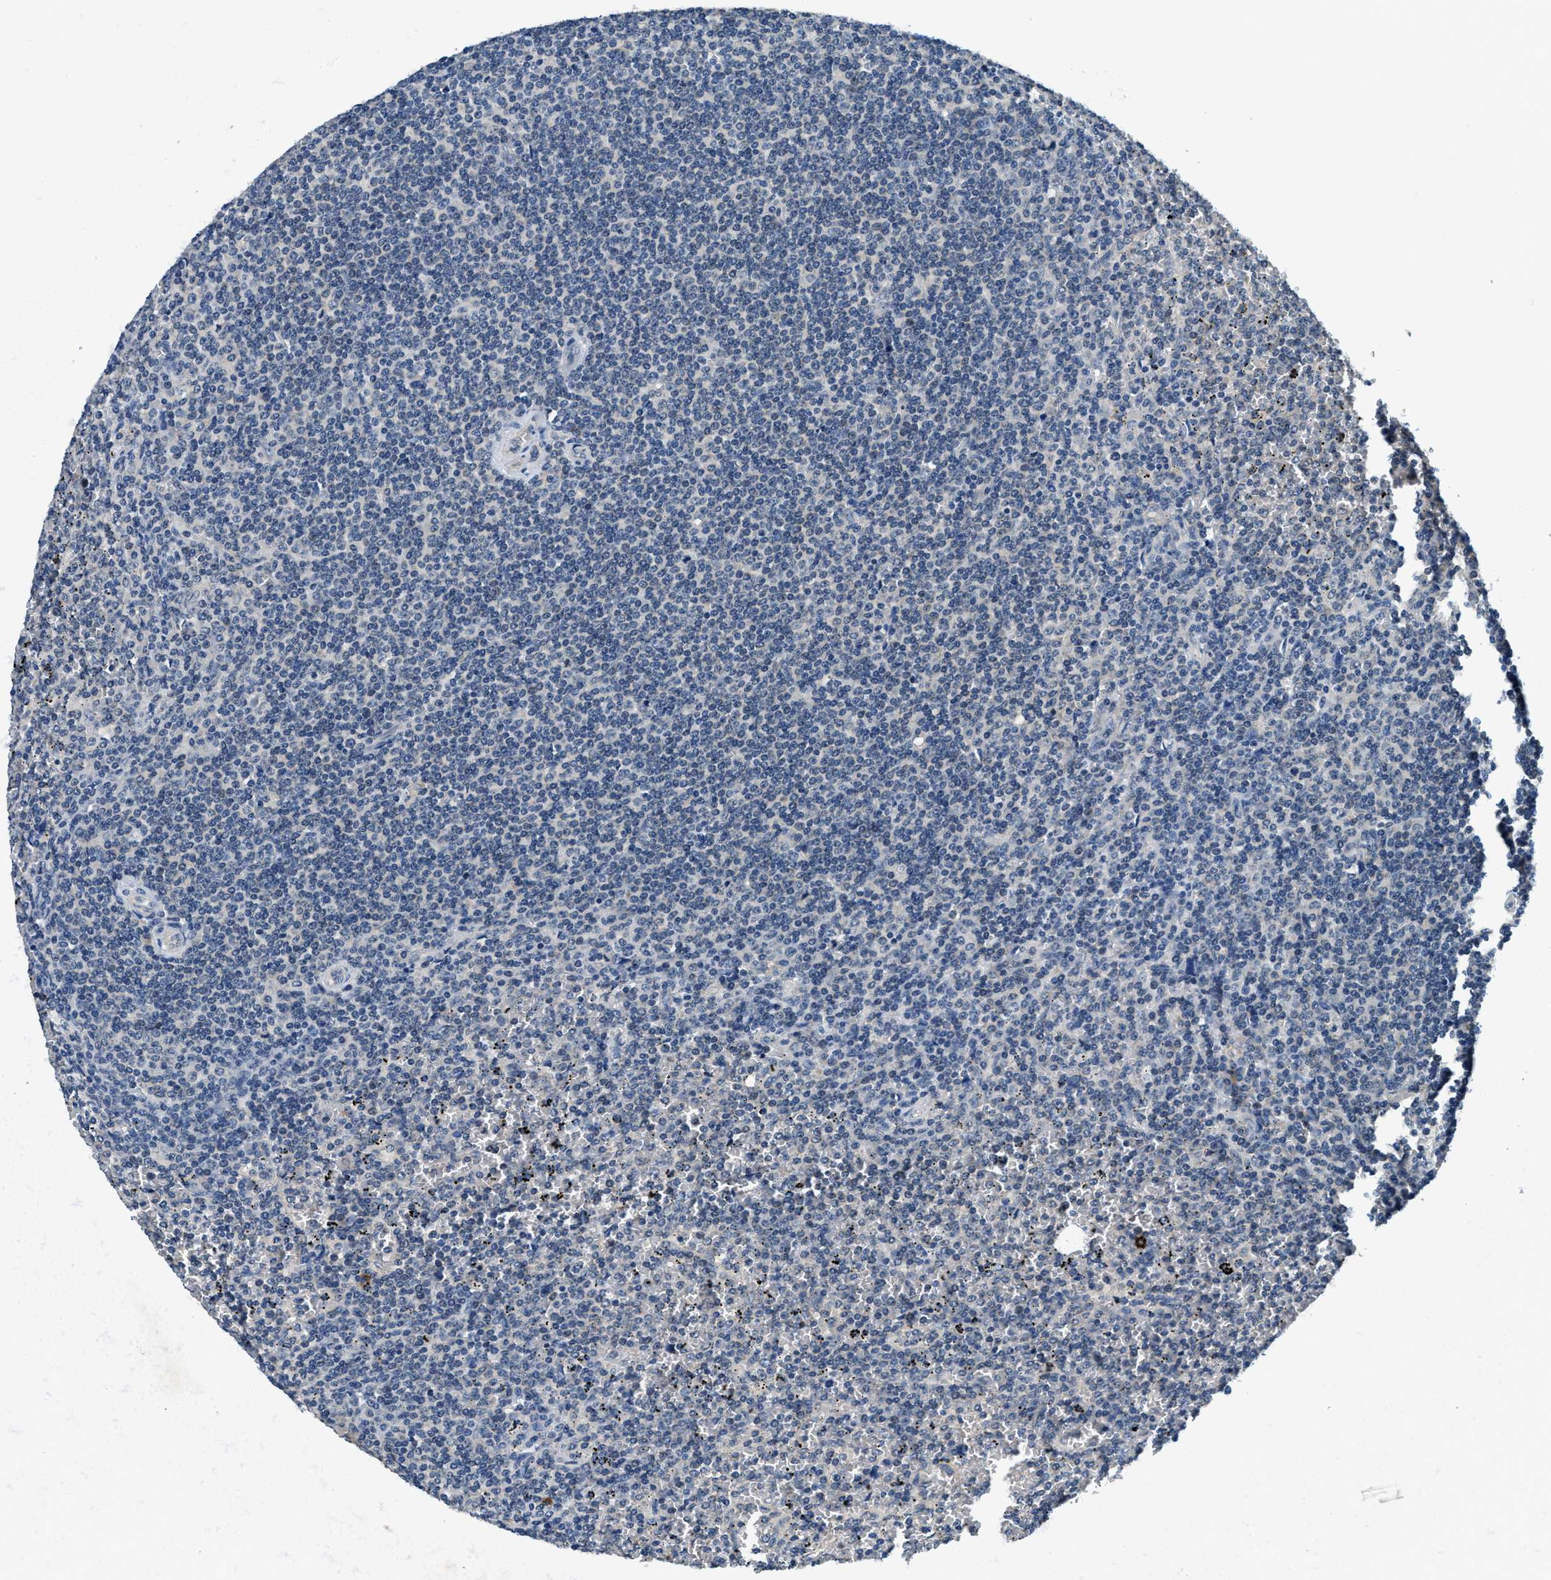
{"staining": {"intensity": "negative", "quantity": "none", "location": "none"}, "tissue": "lymphoma", "cell_type": "Tumor cells", "image_type": "cancer", "snomed": [{"axis": "morphology", "description": "Malignant lymphoma, non-Hodgkin's type, Low grade"}, {"axis": "topography", "description": "Spleen"}], "caption": "Human lymphoma stained for a protein using immunohistochemistry (IHC) reveals no staining in tumor cells.", "gene": "ALDH3A2", "patient": {"sex": "female", "age": 19}}